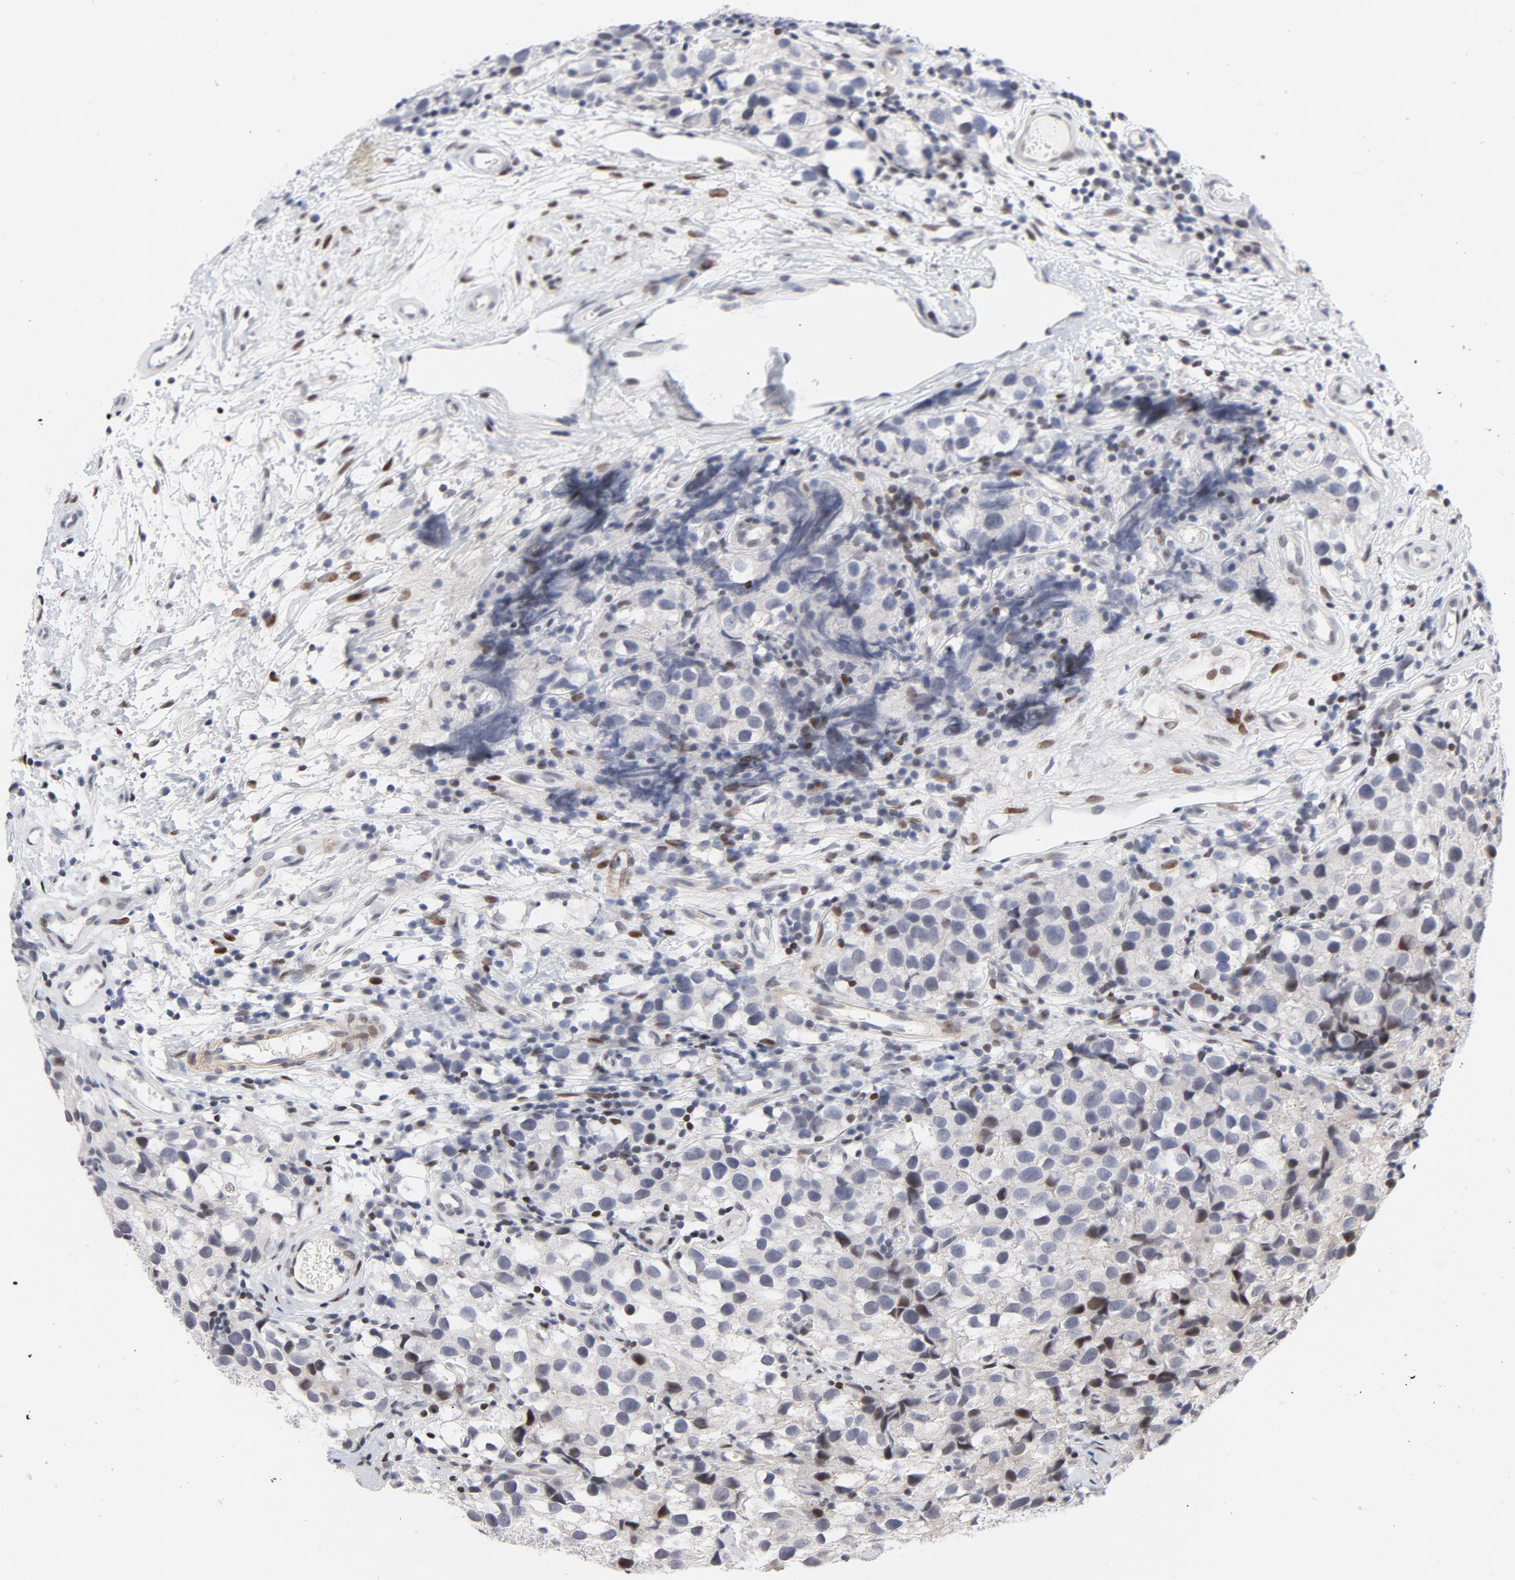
{"staining": {"intensity": "moderate", "quantity": "<25%", "location": "nuclear"}, "tissue": "testis cancer", "cell_type": "Tumor cells", "image_type": "cancer", "snomed": [{"axis": "morphology", "description": "Seminoma, NOS"}, {"axis": "topography", "description": "Testis"}], "caption": "Immunohistochemical staining of testis cancer (seminoma) demonstrates moderate nuclear protein positivity in about <25% of tumor cells. The staining is performed using DAB brown chromogen to label protein expression. The nuclei are counter-stained blue using hematoxylin.", "gene": "NFIC", "patient": {"sex": "male", "age": 39}}